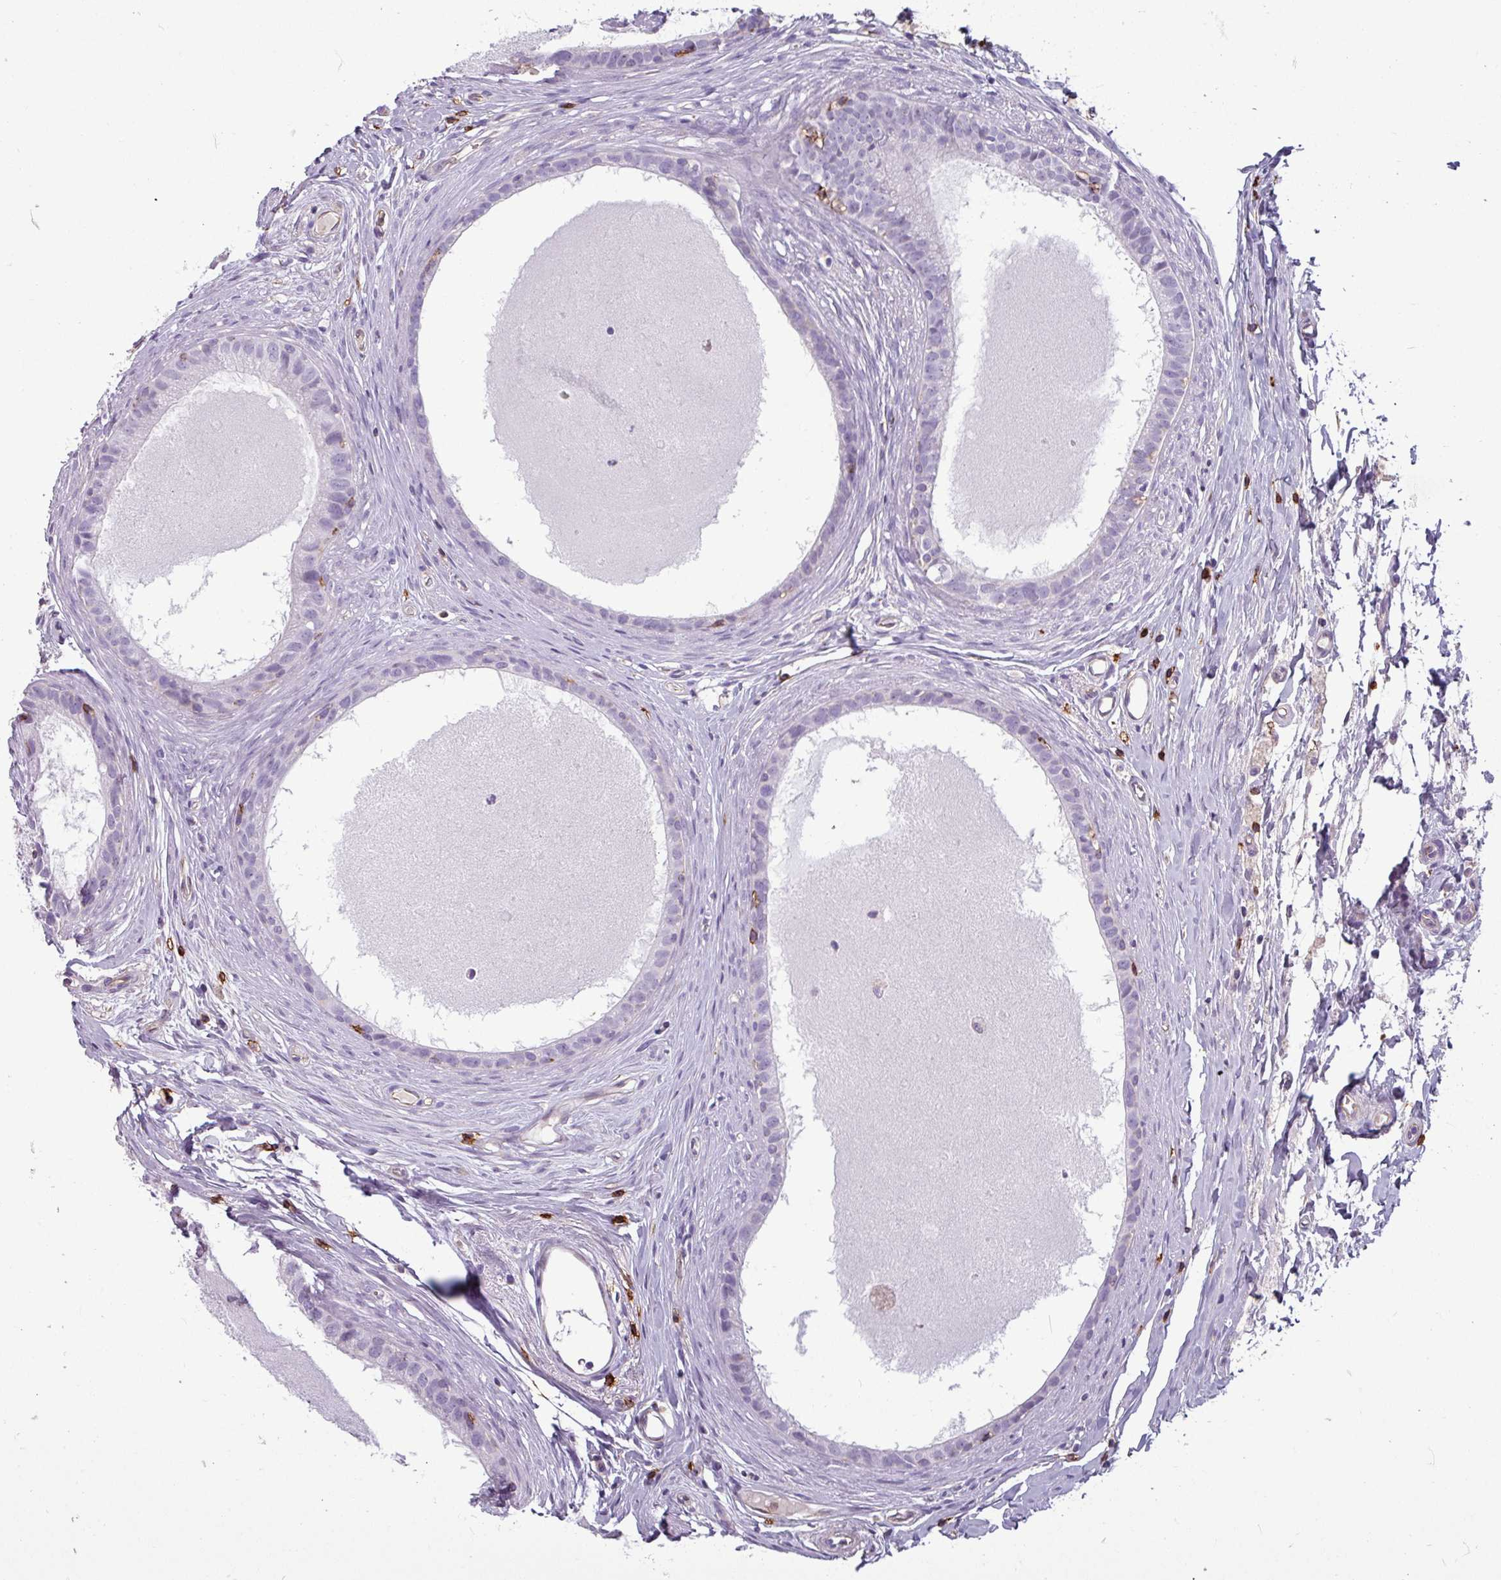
{"staining": {"intensity": "moderate", "quantity": "<25%", "location": "cytoplasmic/membranous"}, "tissue": "epididymis", "cell_type": "Glandular cells", "image_type": "normal", "snomed": [{"axis": "morphology", "description": "Normal tissue, NOS"}, {"axis": "topography", "description": "Epididymis"}], "caption": "Immunohistochemistry (IHC) of normal human epididymis reveals low levels of moderate cytoplasmic/membranous positivity in approximately <25% of glandular cells.", "gene": "CD8A", "patient": {"sex": "male", "age": 80}}